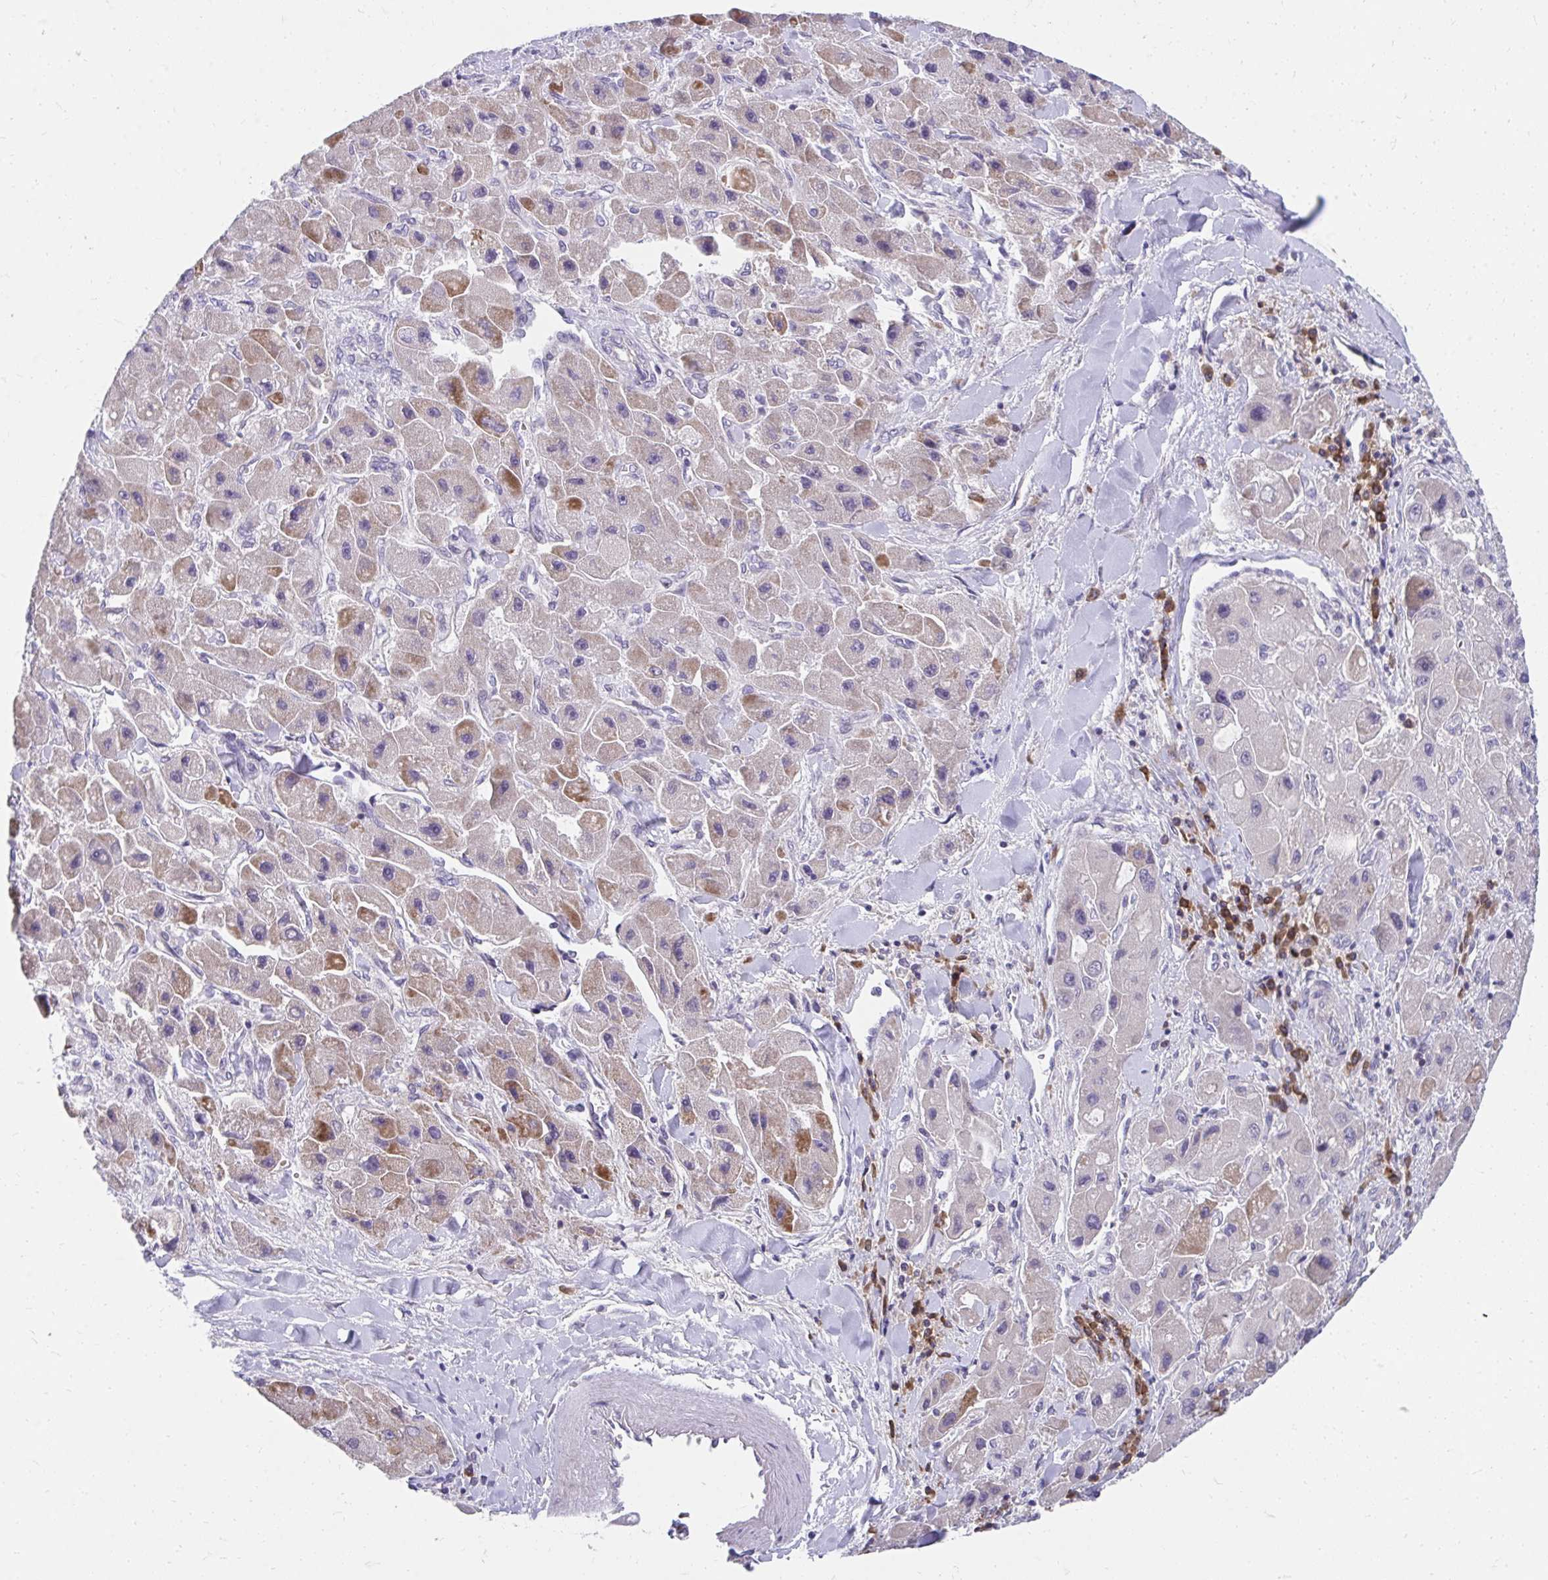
{"staining": {"intensity": "moderate", "quantity": "<25%", "location": "cytoplasmic/membranous"}, "tissue": "liver cancer", "cell_type": "Tumor cells", "image_type": "cancer", "snomed": [{"axis": "morphology", "description": "Carcinoma, Hepatocellular, NOS"}, {"axis": "topography", "description": "Liver"}], "caption": "Liver hepatocellular carcinoma was stained to show a protein in brown. There is low levels of moderate cytoplasmic/membranous staining in about <25% of tumor cells.", "gene": "SLAMF7", "patient": {"sex": "male", "age": 24}}